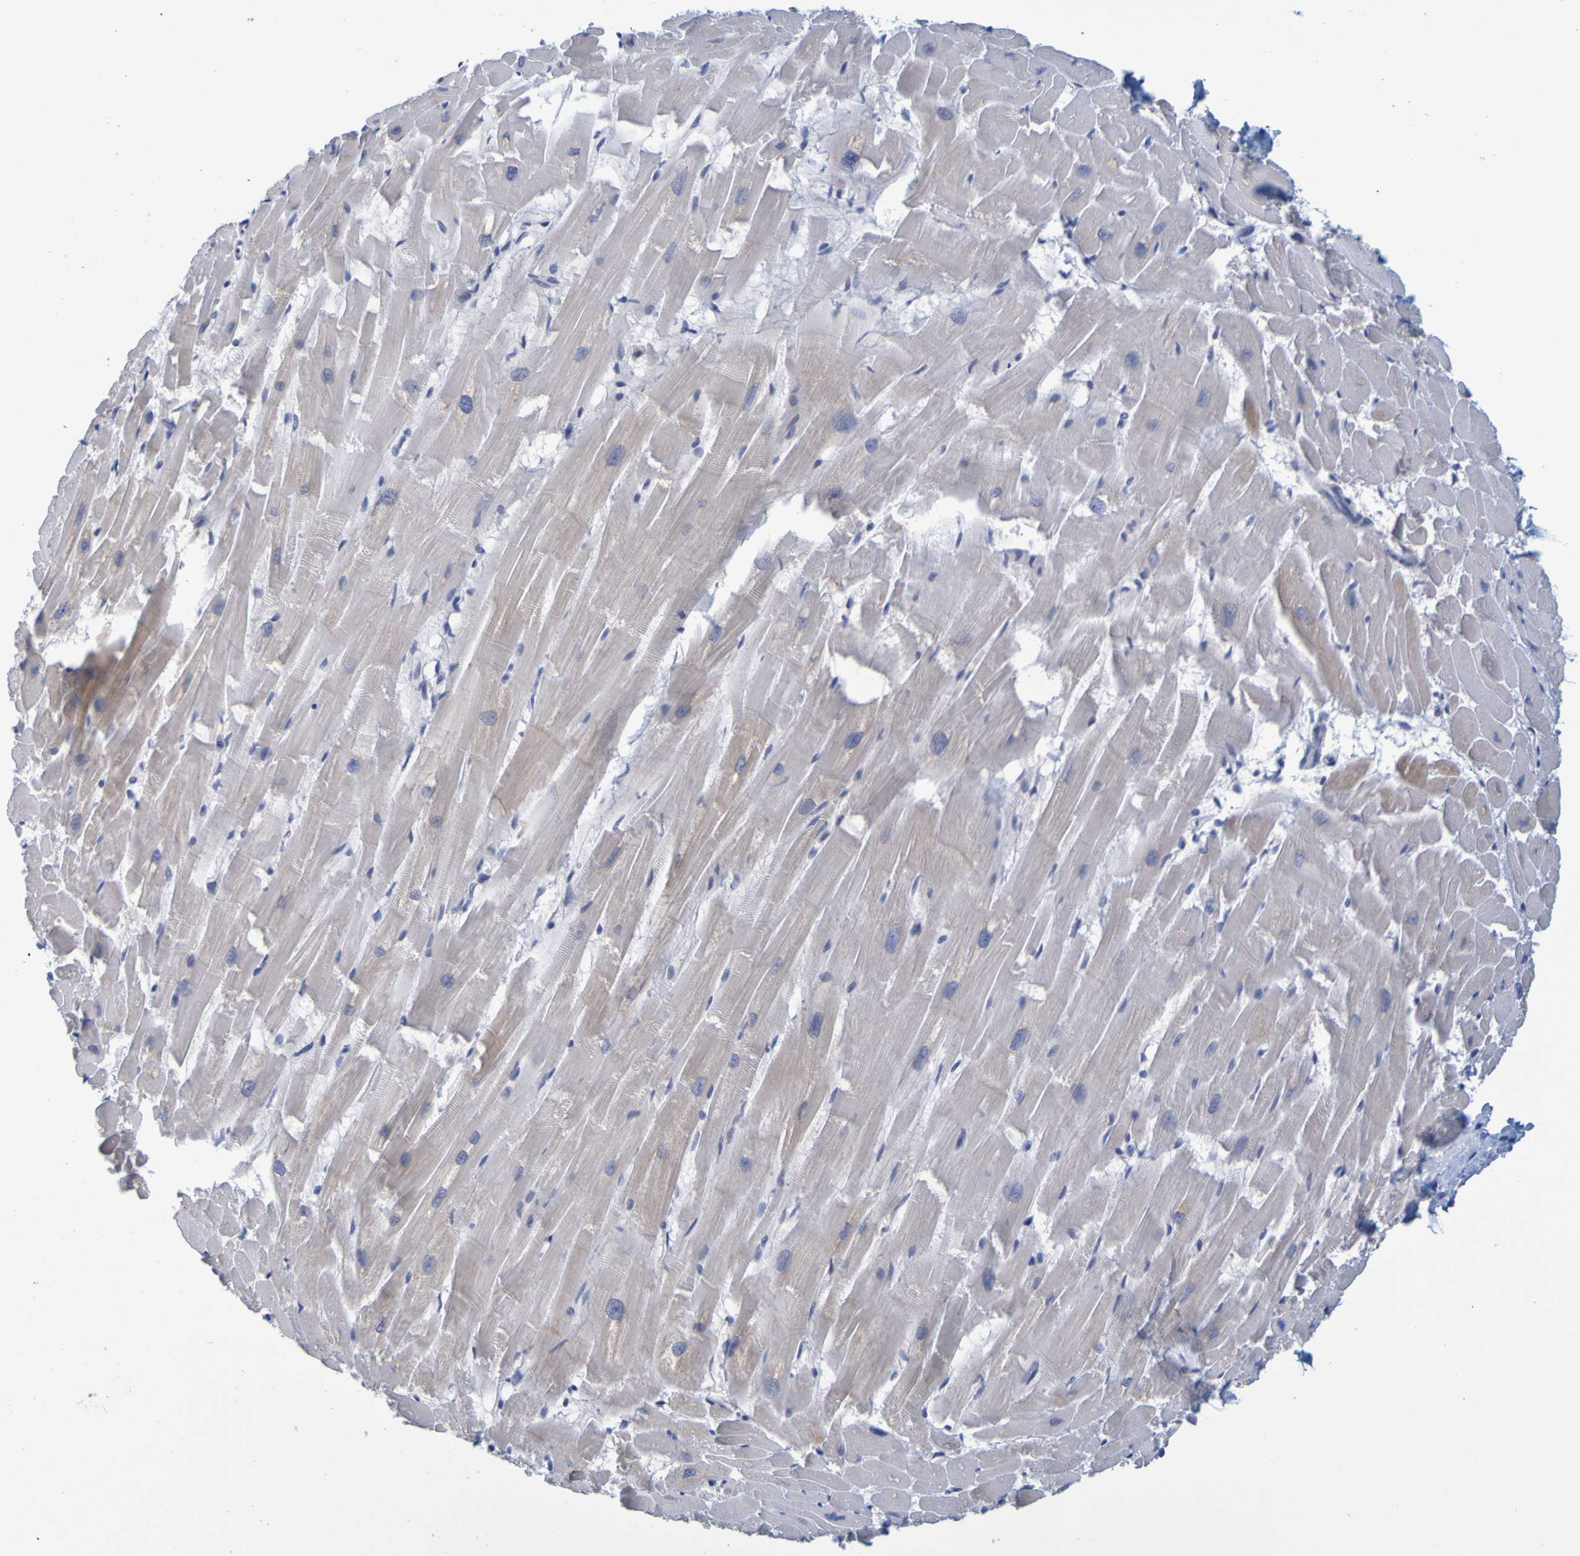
{"staining": {"intensity": "weak", "quantity": "<25%", "location": "cytoplasmic/membranous"}, "tissue": "heart muscle", "cell_type": "Cardiomyocytes", "image_type": "normal", "snomed": [{"axis": "morphology", "description": "Normal tissue, NOS"}, {"axis": "topography", "description": "Heart"}], "caption": "Micrograph shows no protein positivity in cardiomyocytes of benign heart muscle.", "gene": "ENDOU", "patient": {"sex": "female", "age": 19}}